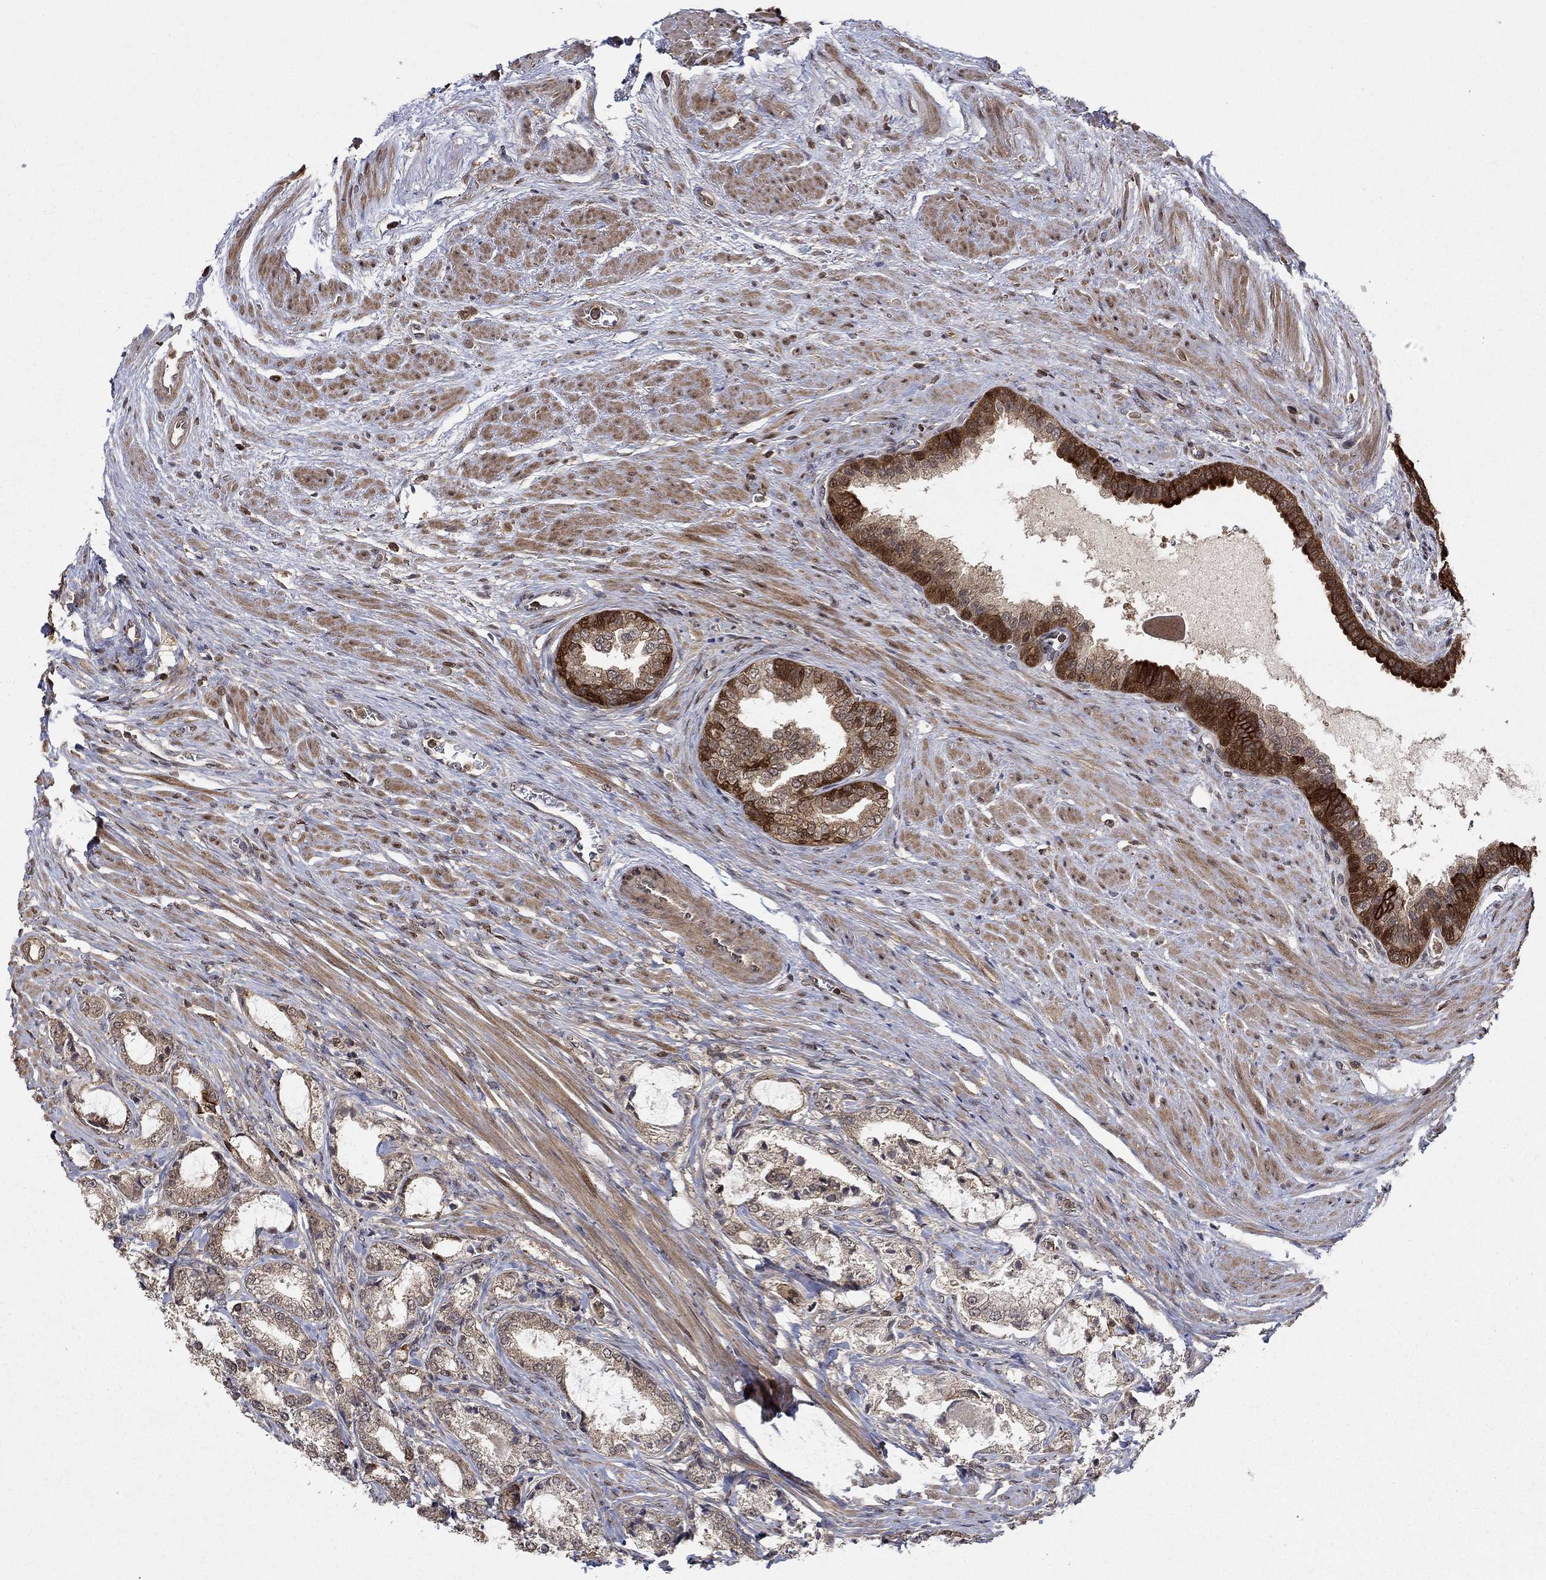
{"staining": {"intensity": "weak", "quantity": "25%-75%", "location": "cytoplasmic/membranous,nuclear"}, "tissue": "prostate cancer", "cell_type": "Tumor cells", "image_type": "cancer", "snomed": [{"axis": "morphology", "description": "Adenocarcinoma, NOS"}, {"axis": "topography", "description": "Prostate and seminal vesicle, NOS"}, {"axis": "topography", "description": "Prostate"}], "caption": "Adenocarcinoma (prostate) stained for a protein (brown) displays weak cytoplasmic/membranous and nuclear positive positivity in approximately 25%-75% of tumor cells.", "gene": "CCDC66", "patient": {"sex": "male", "age": 62}}